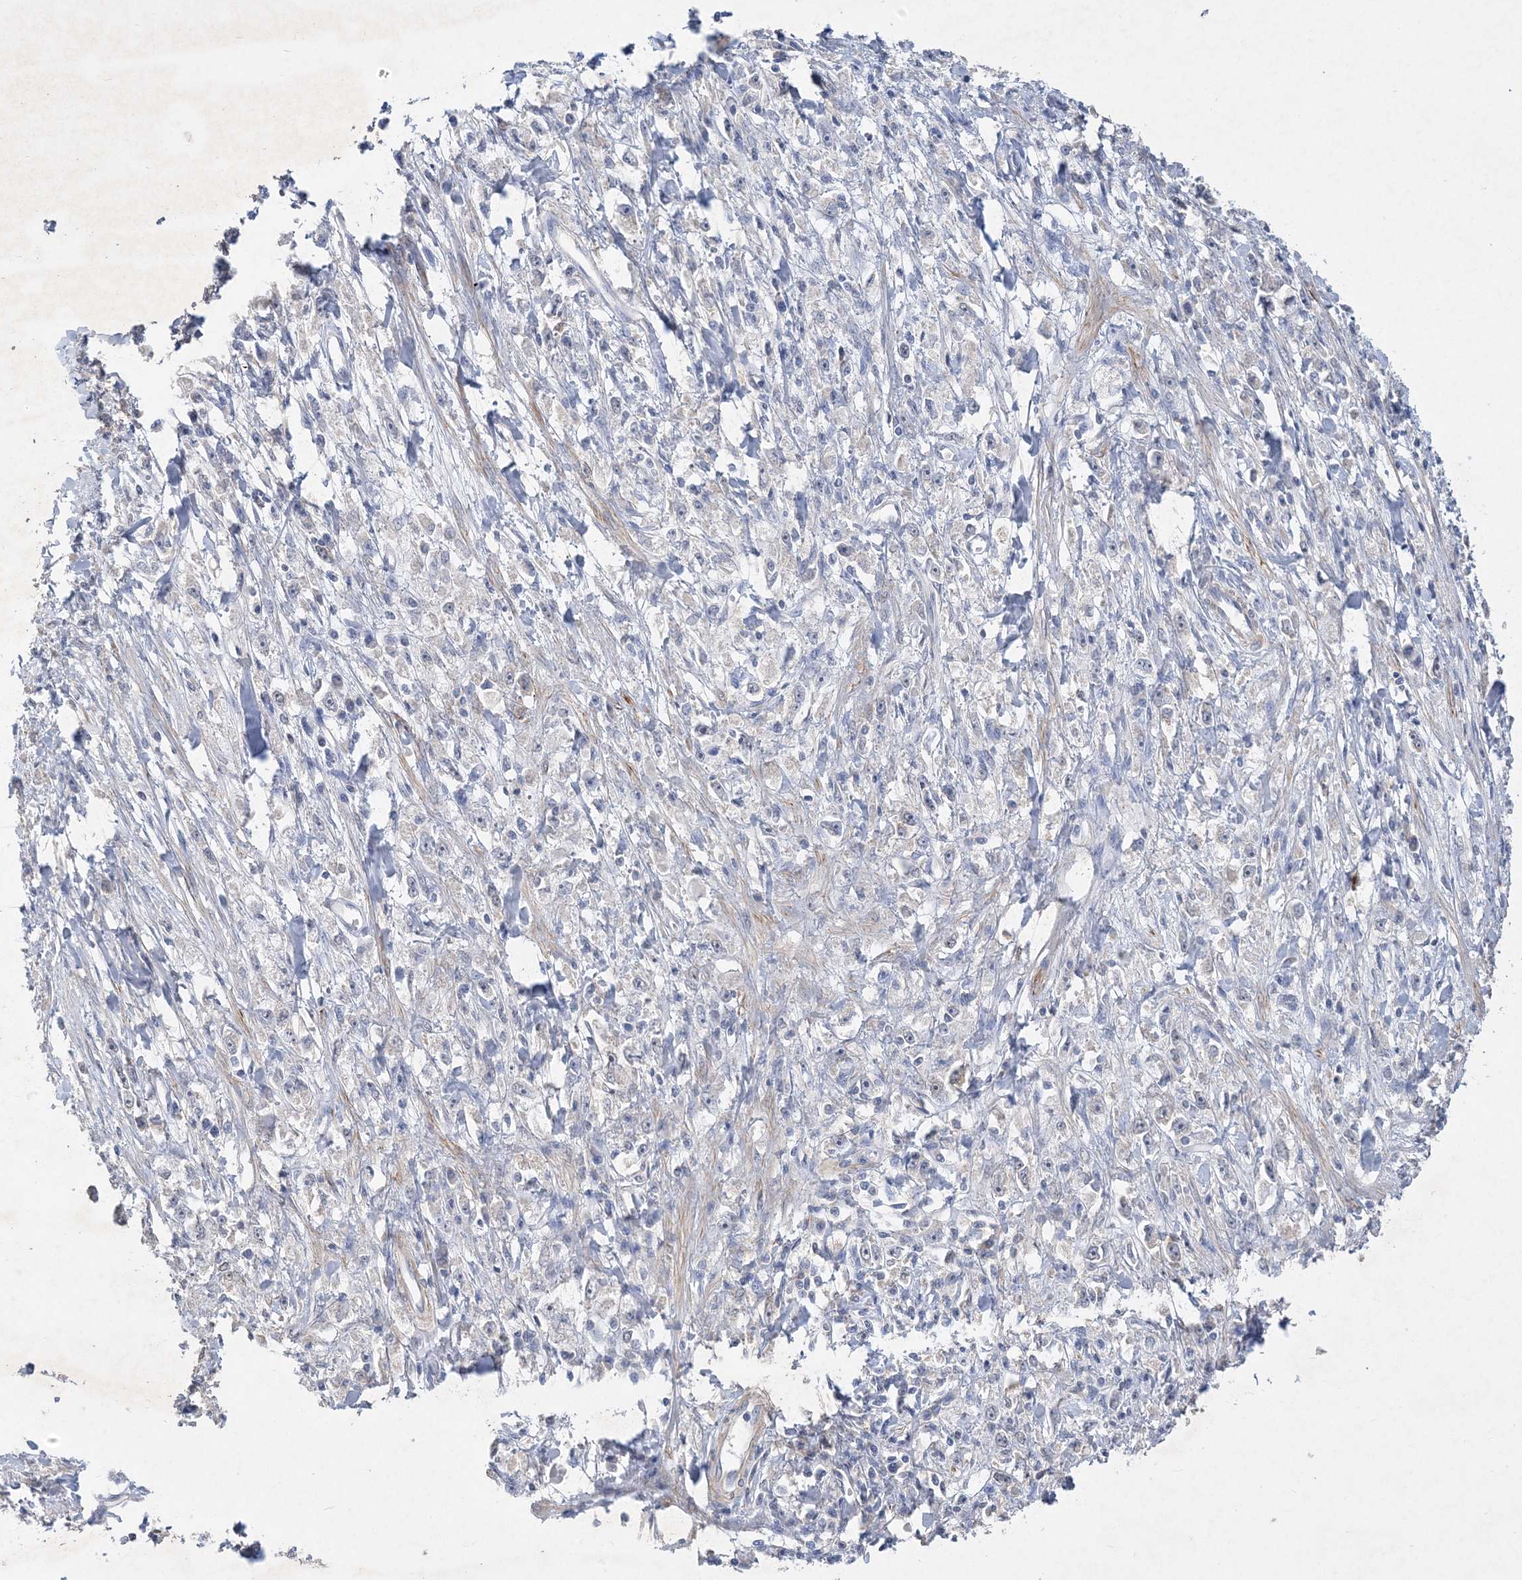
{"staining": {"intensity": "negative", "quantity": "none", "location": "none"}, "tissue": "stomach cancer", "cell_type": "Tumor cells", "image_type": "cancer", "snomed": [{"axis": "morphology", "description": "Adenocarcinoma, NOS"}, {"axis": "topography", "description": "Stomach"}], "caption": "High magnification brightfield microscopy of stomach cancer stained with DAB (brown) and counterstained with hematoxylin (blue): tumor cells show no significant expression.", "gene": "C11orf58", "patient": {"sex": "female", "age": 59}}